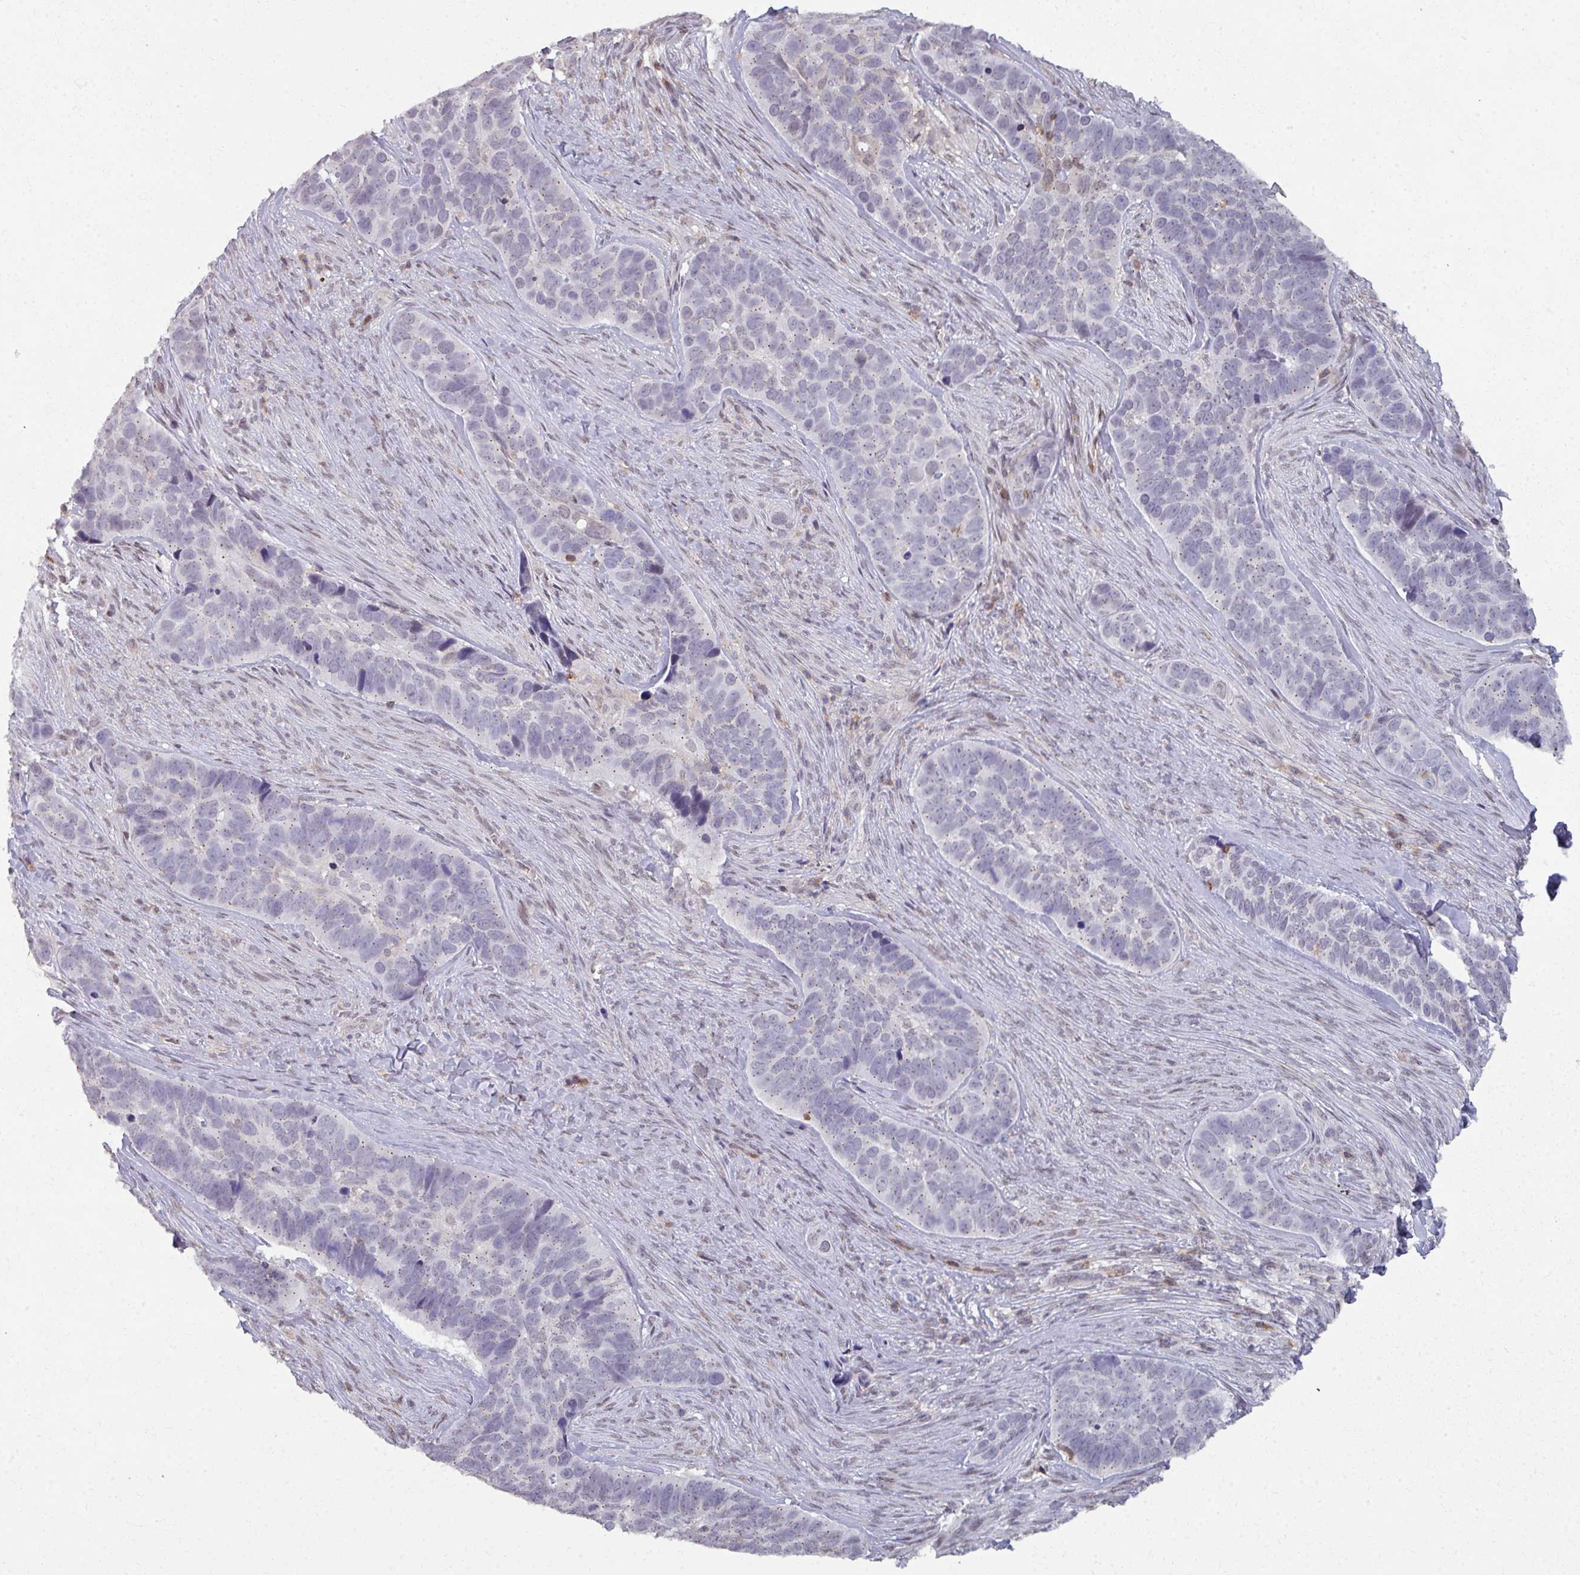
{"staining": {"intensity": "negative", "quantity": "none", "location": "none"}, "tissue": "skin cancer", "cell_type": "Tumor cells", "image_type": "cancer", "snomed": [{"axis": "morphology", "description": "Basal cell carcinoma"}, {"axis": "topography", "description": "Skin"}], "caption": "The histopathology image shows no significant staining in tumor cells of basal cell carcinoma (skin).", "gene": "RASAL3", "patient": {"sex": "female", "age": 82}}